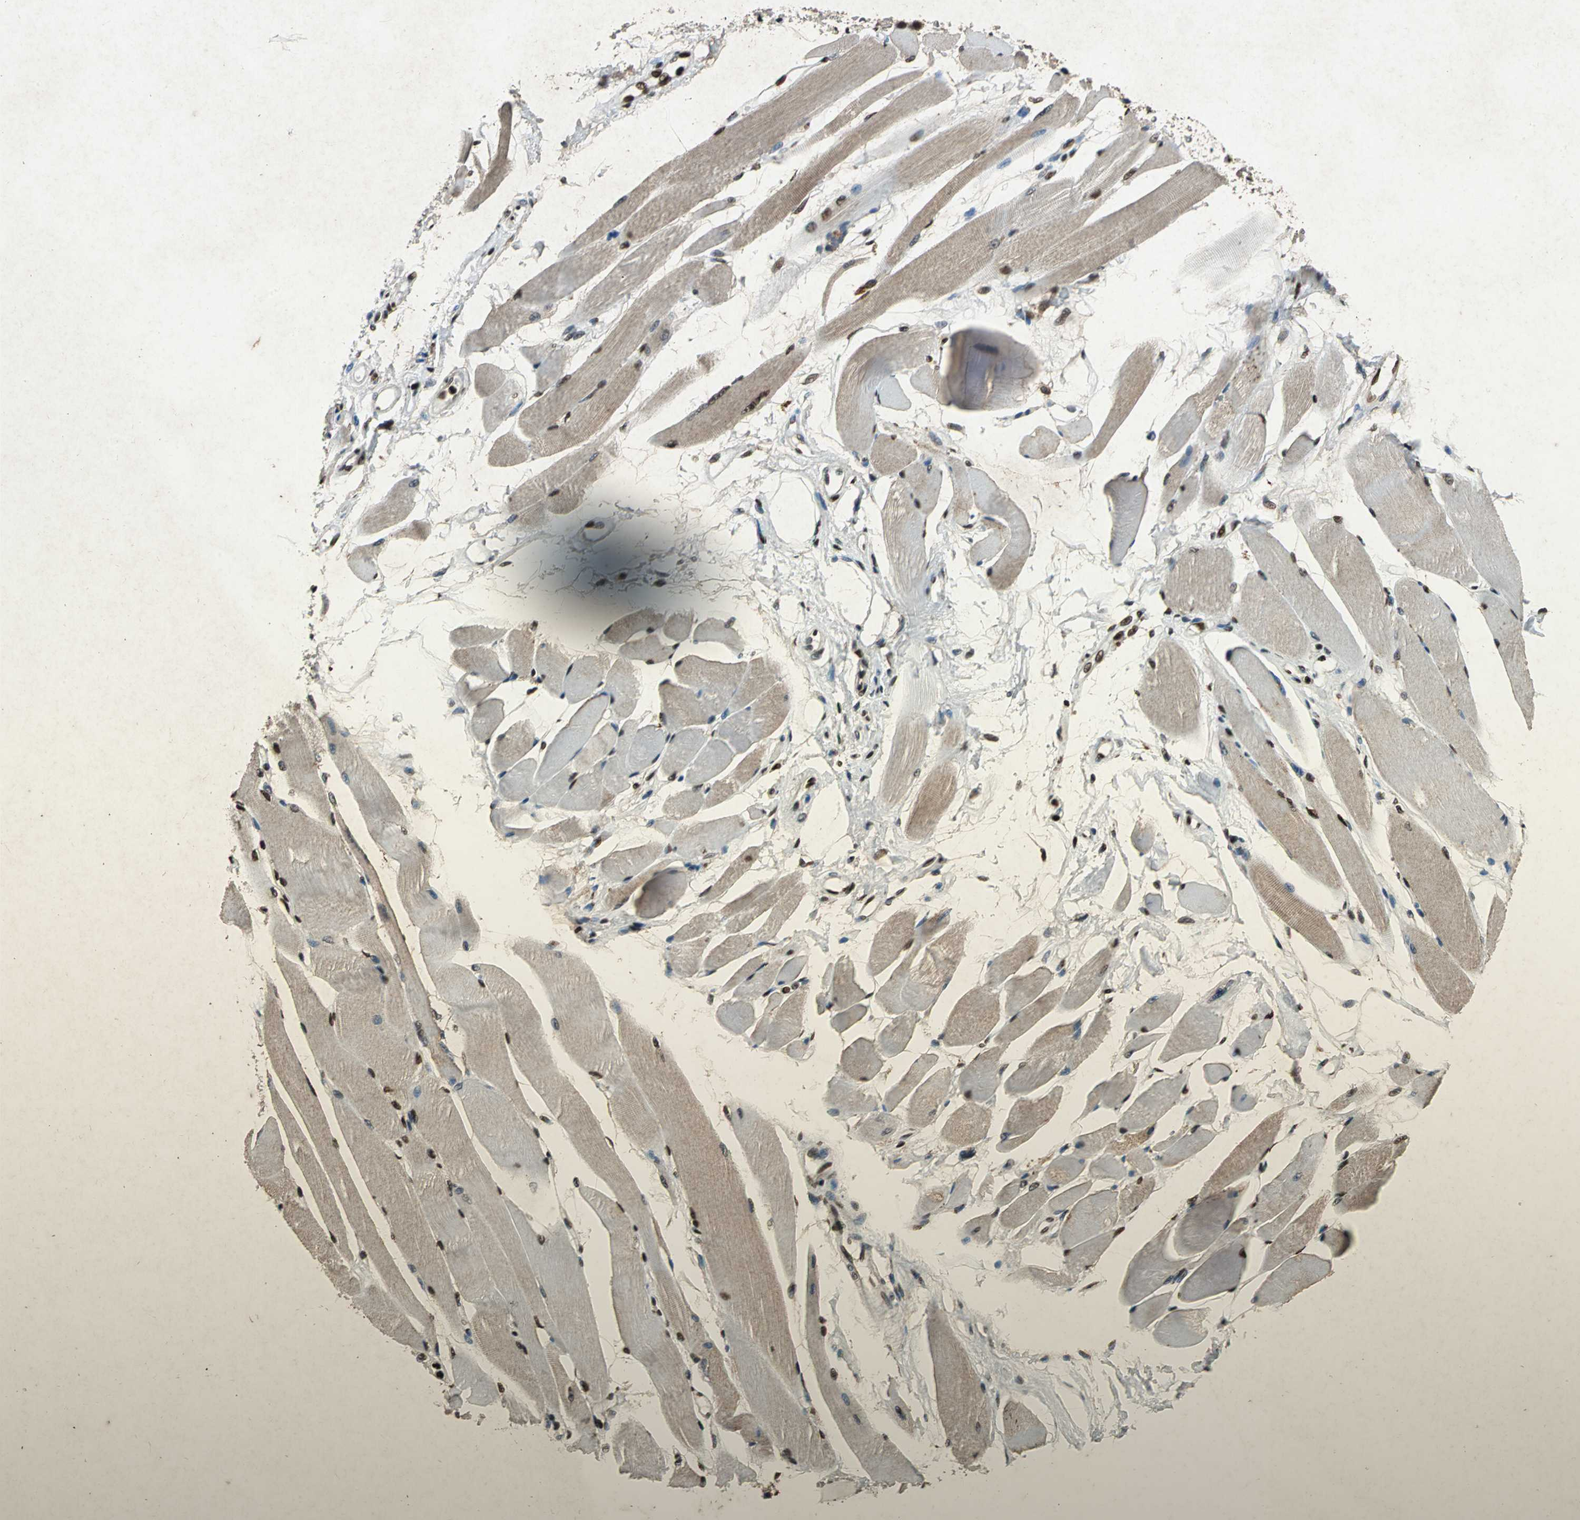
{"staining": {"intensity": "strong", "quantity": ">75%", "location": "cytoplasmic/membranous,nuclear"}, "tissue": "skeletal muscle", "cell_type": "Myocytes", "image_type": "normal", "snomed": [{"axis": "morphology", "description": "Normal tissue, NOS"}, {"axis": "topography", "description": "Skeletal muscle"}, {"axis": "topography", "description": "Peripheral nerve tissue"}], "caption": "A brown stain labels strong cytoplasmic/membranous,nuclear positivity of a protein in myocytes of benign skeletal muscle.", "gene": "ANP32A", "patient": {"sex": "female", "age": 84}}